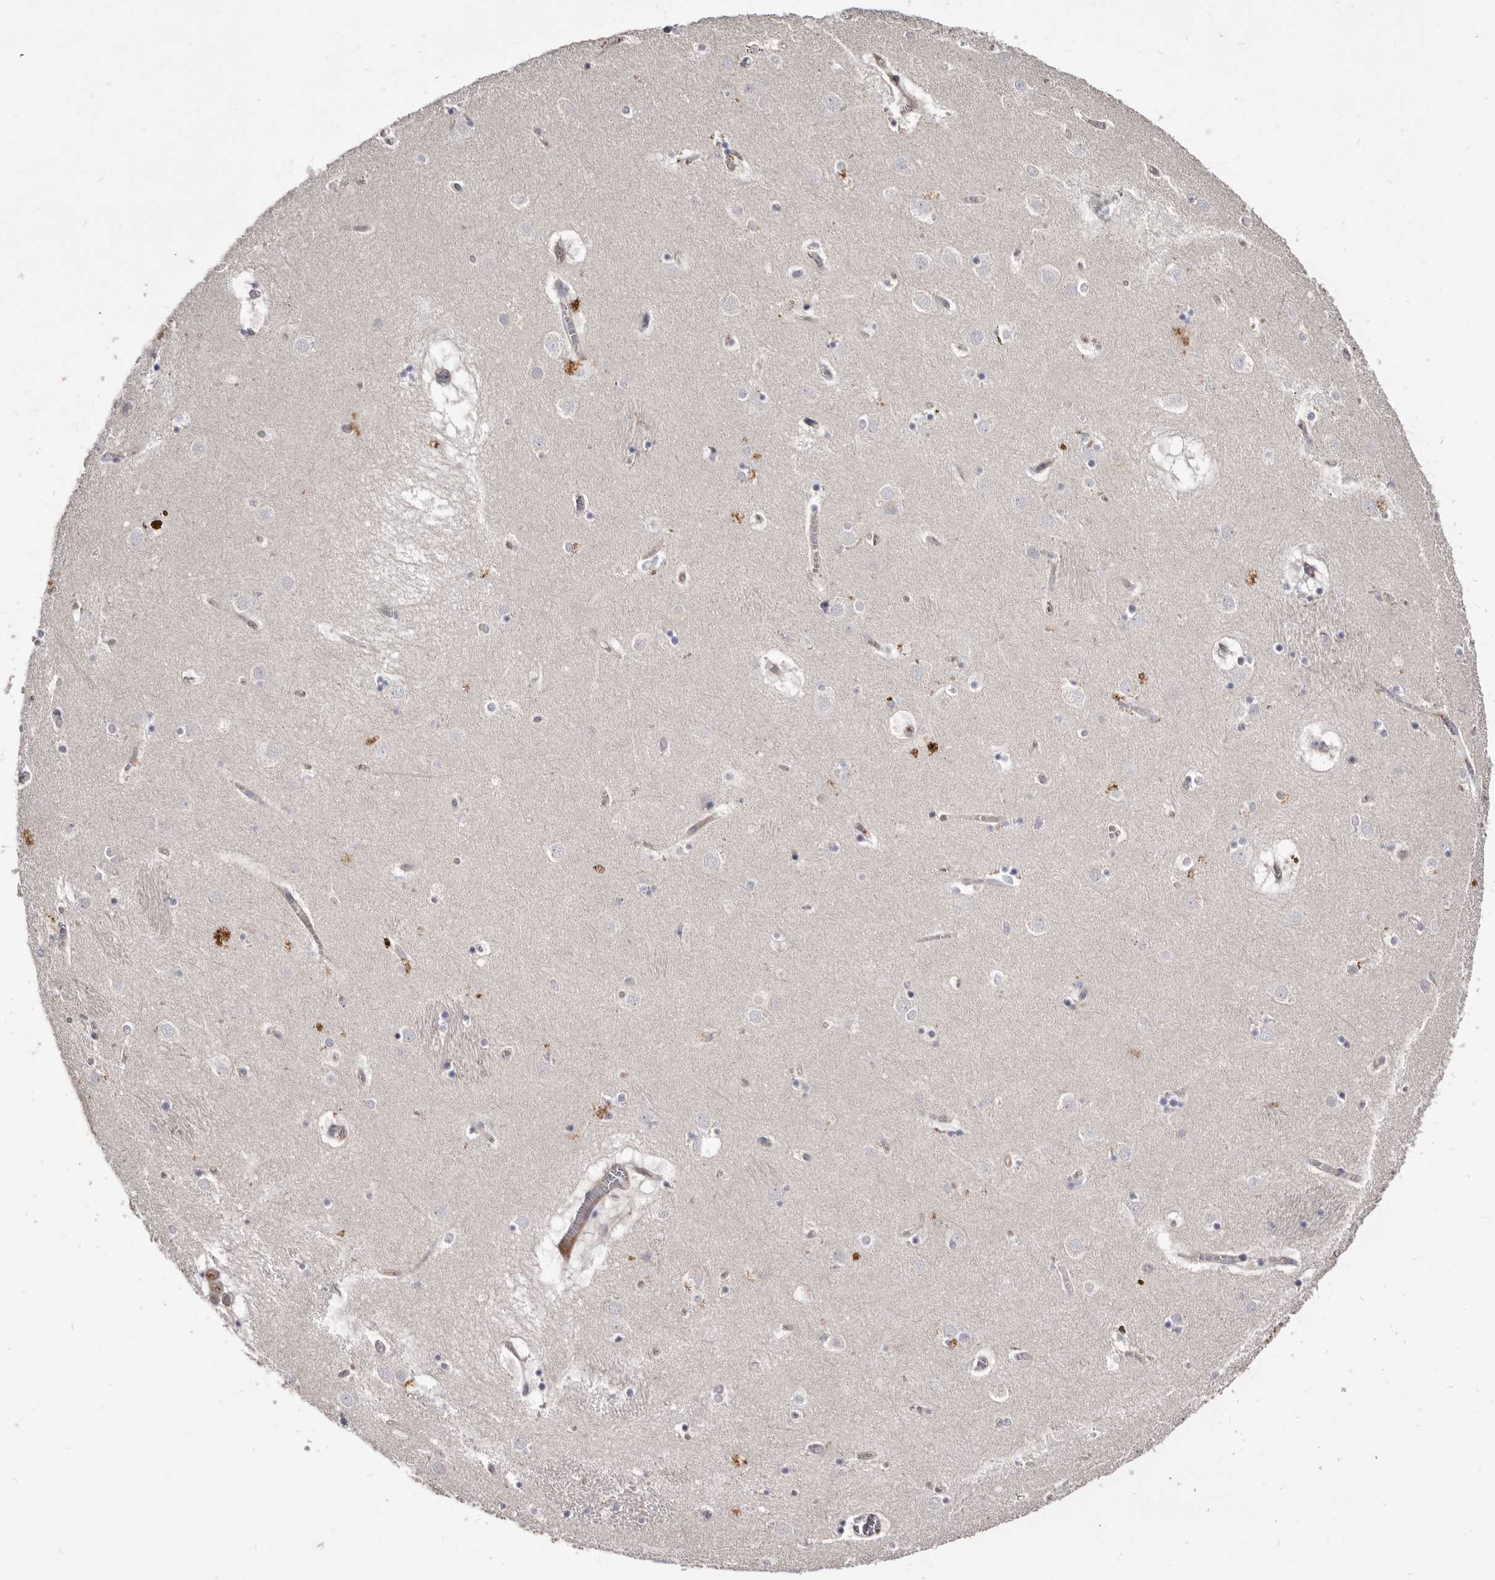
{"staining": {"intensity": "negative", "quantity": "none", "location": "none"}, "tissue": "caudate", "cell_type": "Glial cells", "image_type": "normal", "snomed": [{"axis": "morphology", "description": "Normal tissue, NOS"}, {"axis": "topography", "description": "Lateral ventricle wall"}], "caption": "A micrograph of human caudate is negative for staining in glial cells. Brightfield microscopy of immunohistochemistry stained with DAB (3,3'-diaminobenzidine) (brown) and hematoxylin (blue), captured at high magnification.", "gene": "FAS", "patient": {"sex": "male", "age": 70}}